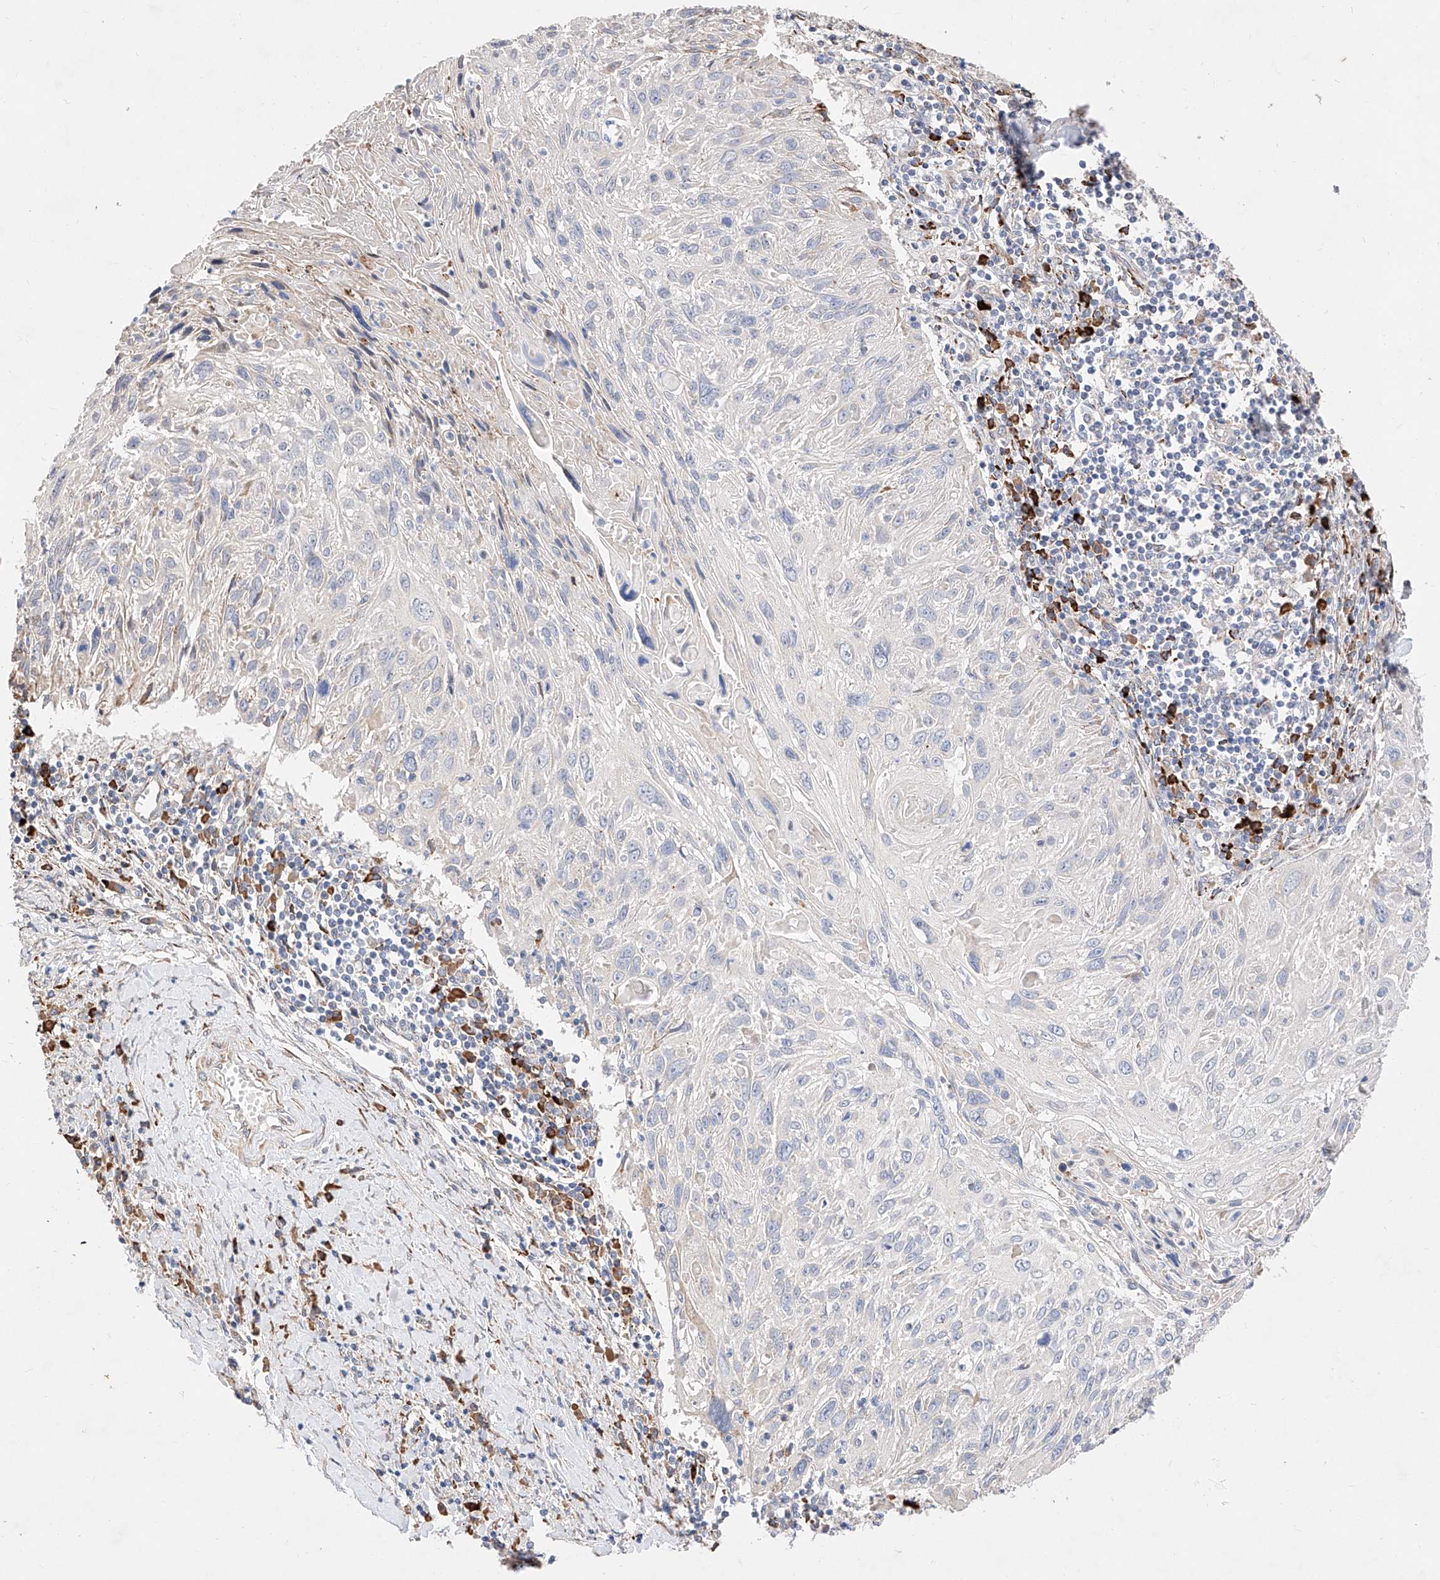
{"staining": {"intensity": "negative", "quantity": "none", "location": "none"}, "tissue": "cervical cancer", "cell_type": "Tumor cells", "image_type": "cancer", "snomed": [{"axis": "morphology", "description": "Squamous cell carcinoma, NOS"}, {"axis": "topography", "description": "Cervix"}], "caption": "An IHC image of cervical cancer is shown. There is no staining in tumor cells of cervical cancer. Nuclei are stained in blue.", "gene": "ATP9B", "patient": {"sex": "female", "age": 51}}